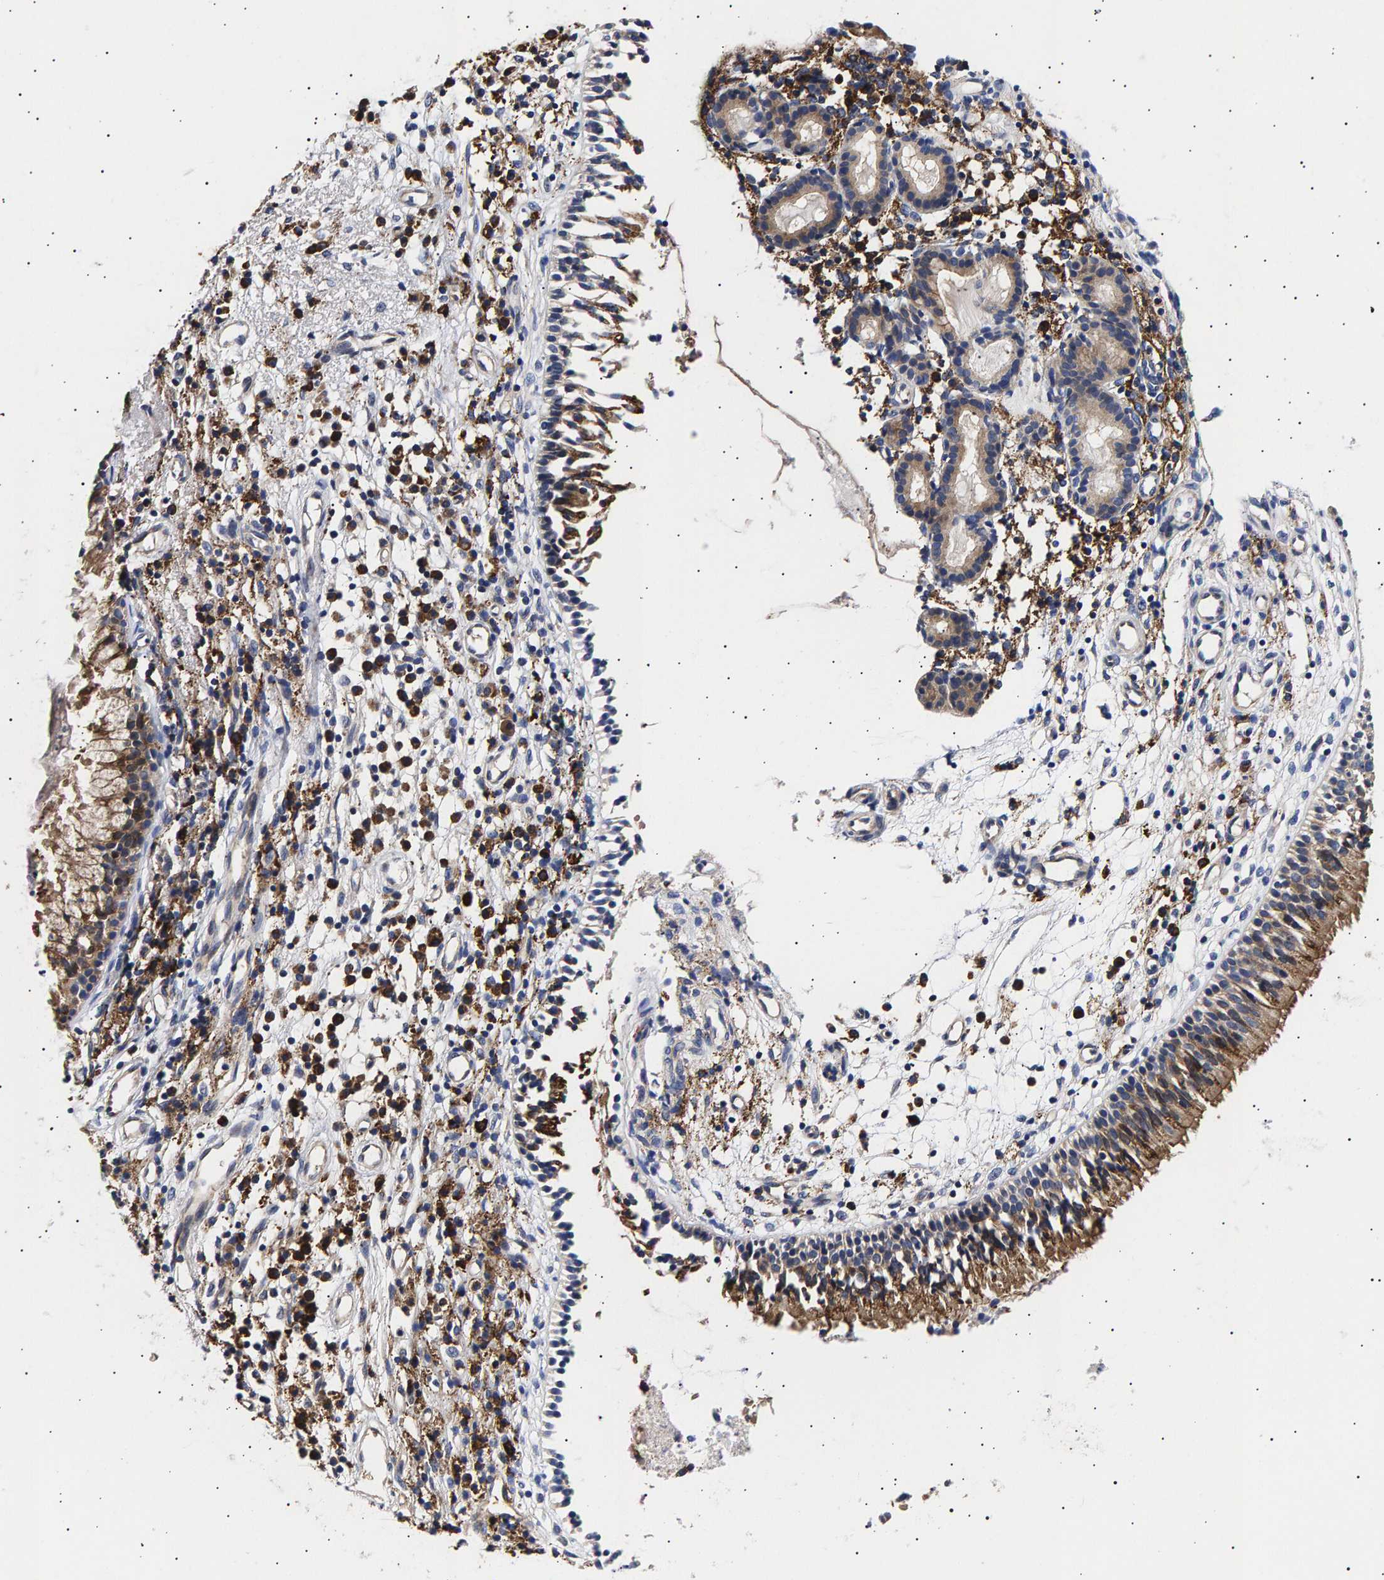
{"staining": {"intensity": "moderate", "quantity": ">75%", "location": "cytoplasmic/membranous"}, "tissue": "nasopharynx", "cell_type": "Respiratory epithelial cells", "image_type": "normal", "snomed": [{"axis": "morphology", "description": "Normal tissue, NOS"}, {"axis": "topography", "description": "Nasopharynx"}], "caption": "Nasopharynx stained with DAB IHC demonstrates medium levels of moderate cytoplasmic/membranous expression in about >75% of respiratory epithelial cells.", "gene": "ANKRD40", "patient": {"sex": "male", "age": 21}}